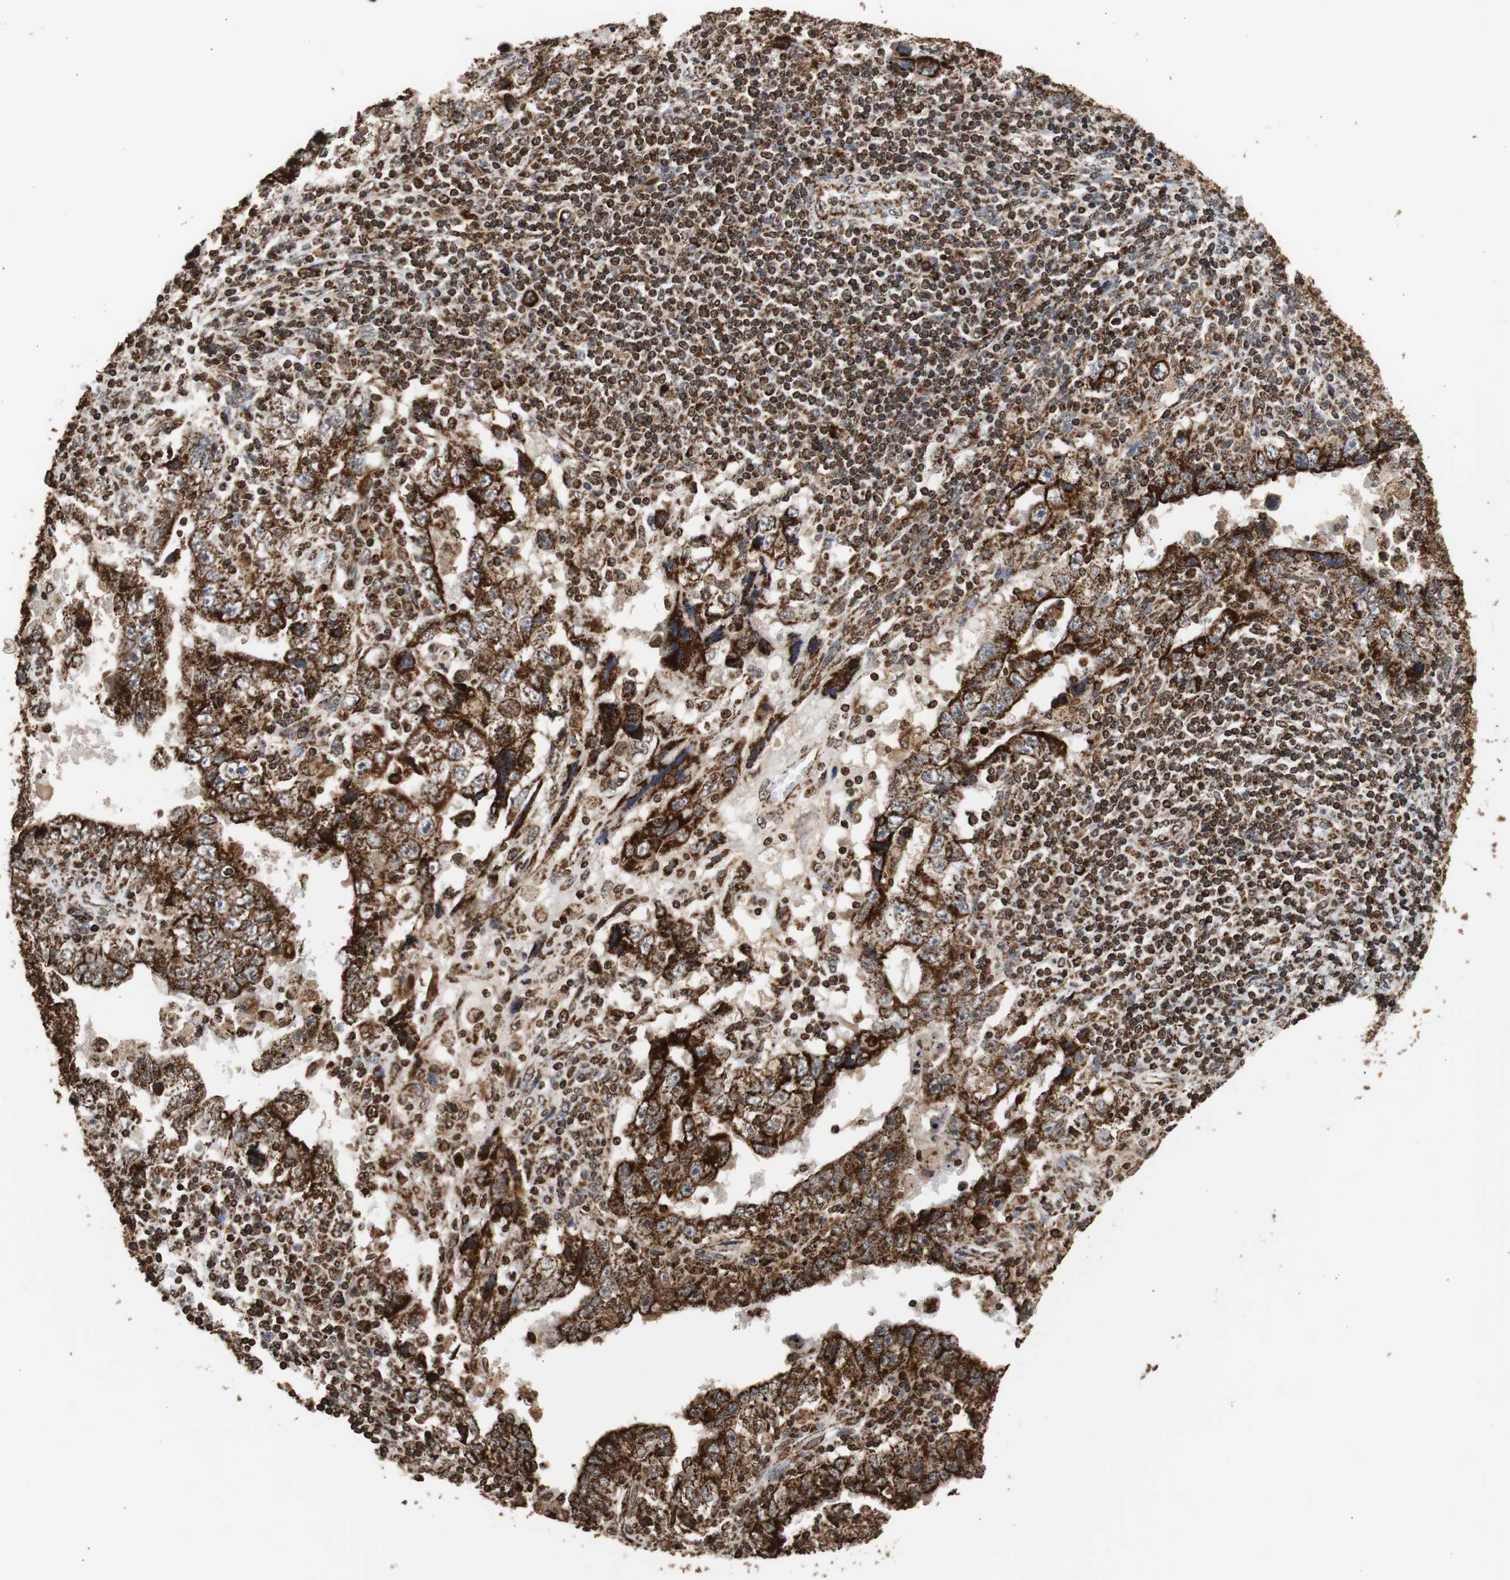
{"staining": {"intensity": "strong", "quantity": ">75%", "location": "cytoplasmic/membranous"}, "tissue": "testis cancer", "cell_type": "Tumor cells", "image_type": "cancer", "snomed": [{"axis": "morphology", "description": "Carcinoma, Embryonal, NOS"}, {"axis": "topography", "description": "Testis"}], "caption": "This is an image of immunohistochemistry staining of testis cancer (embryonal carcinoma), which shows strong positivity in the cytoplasmic/membranous of tumor cells.", "gene": "HSPA9", "patient": {"sex": "male", "age": 26}}